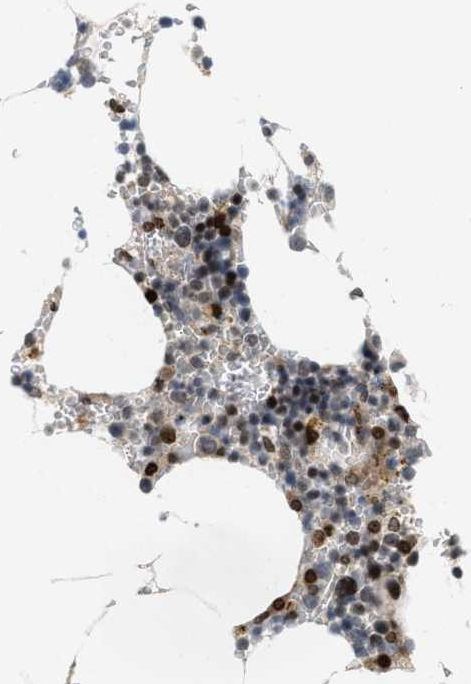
{"staining": {"intensity": "strong", "quantity": "25%-75%", "location": "nuclear"}, "tissue": "bone marrow", "cell_type": "Hematopoietic cells", "image_type": "normal", "snomed": [{"axis": "morphology", "description": "Normal tissue, NOS"}, {"axis": "topography", "description": "Bone marrow"}], "caption": "Brown immunohistochemical staining in unremarkable human bone marrow shows strong nuclear positivity in about 25%-75% of hematopoietic cells.", "gene": "PDZD2", "patient": {"sex": "male", "age": 70}}